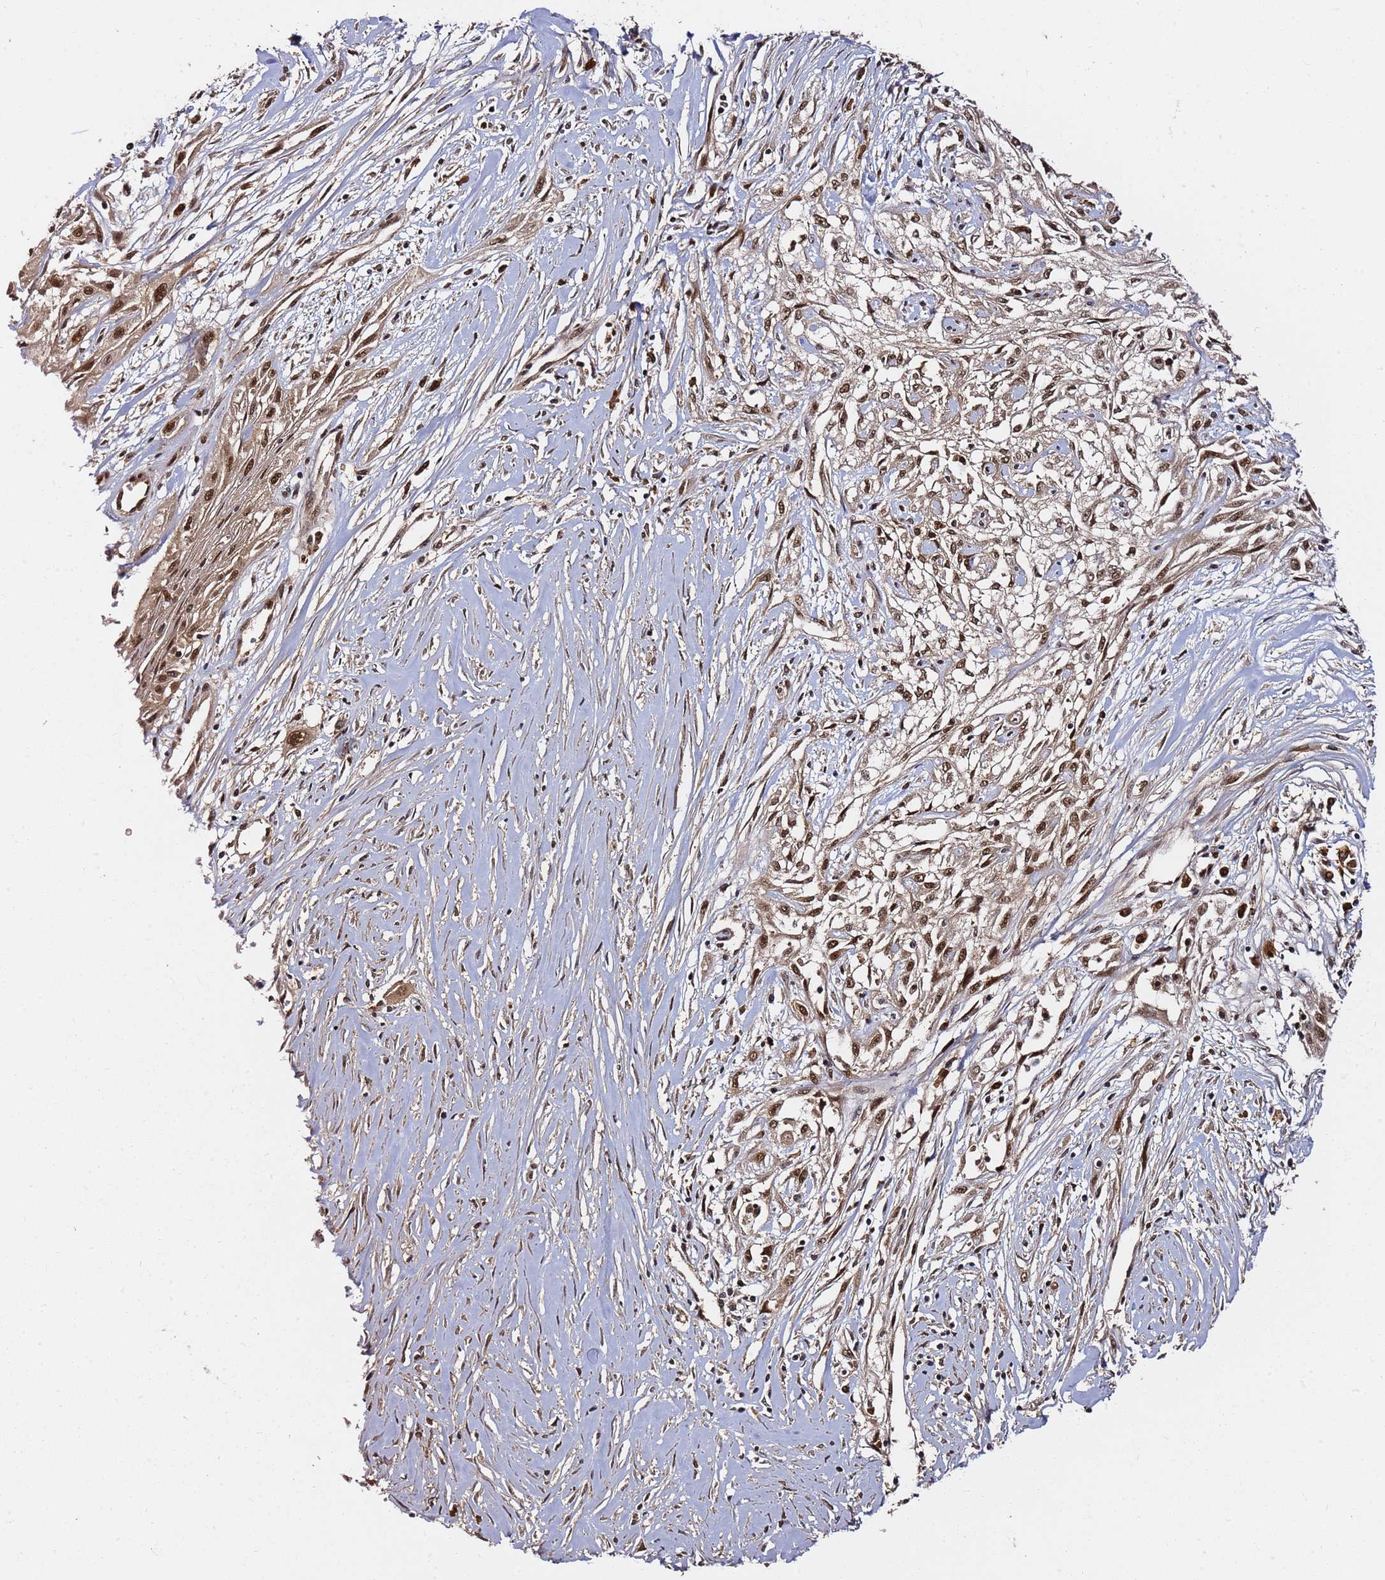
{"staining": {"intensity": "moderate", "quantity": ">75%", "location": "nuclear"}, "tissue": "skin cancer", "cell_type": "Tumor cells", "image_type": "cancer", "snomed": [{"axis": "morphology", "description": "Squamous cell carcinoma, NOS"}, {"axis": "morphology", "description": "Squamous cell carcinoma, metastatic, NOS"}, {"axis": "topography", "description": "Skin"}, {"axis": "topography", "description": "Lymph node"}], "caption": "A brown stain highlights moderate nuclear expression of a protein in human skin cancer tumor cells.", "gene": "RGS18", "patient": {"sex": "male", "age": 75}}